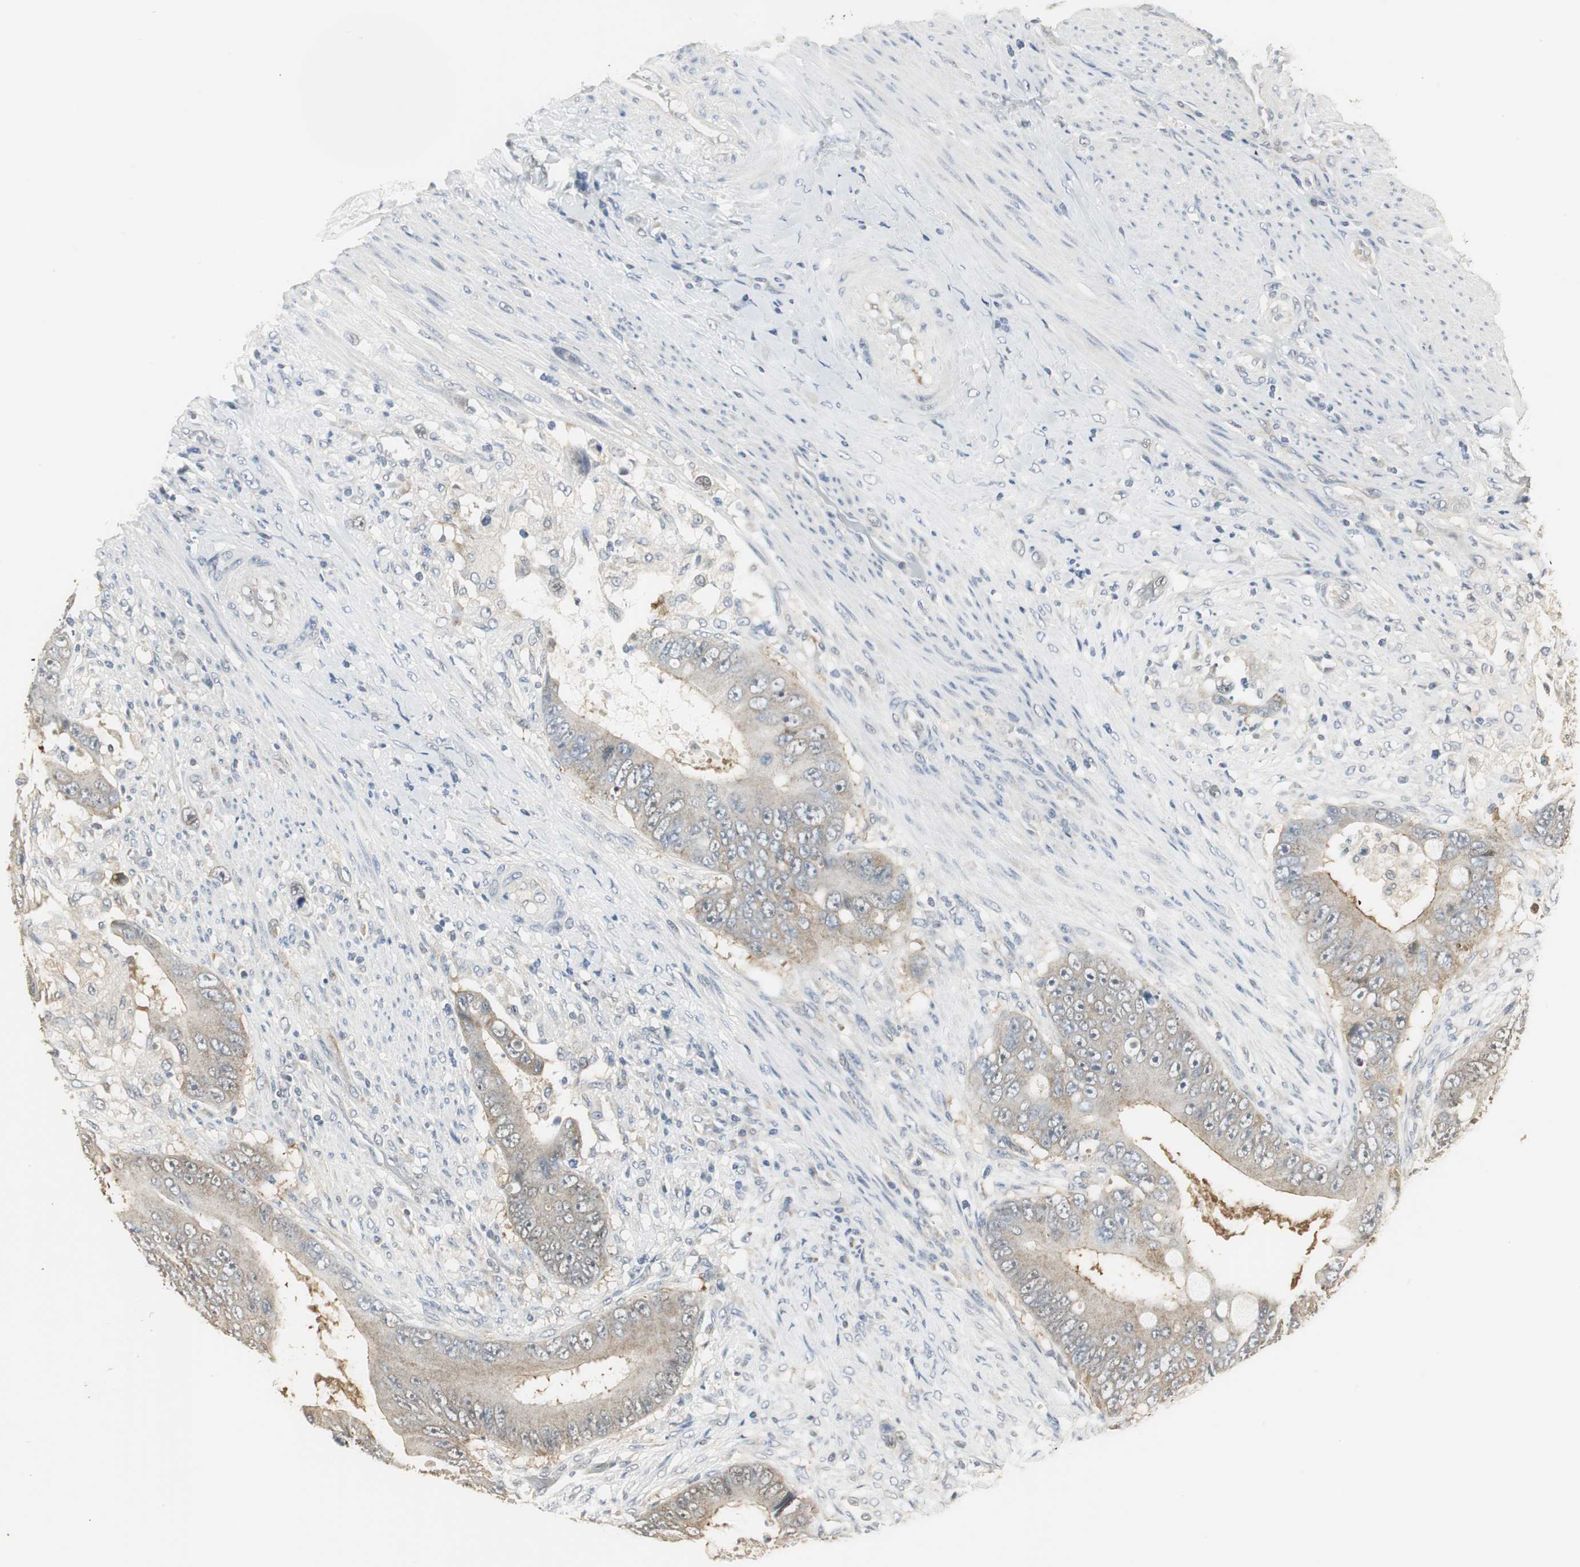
{"staining": {"intensity": "weak", "quantity": ">75%", "location": "cytoplasmic/membranous"}, "tissue": "colorectal cancer", "cell_type": "Tumor cells", "image_type": "cancer", "snomed": [{"axis": "morphology", "description": "Adenocarcinoma, NOS"}, {"axis": "topography", "description": "Rectum"}], "caption": "This histopathology image reveals immunohistochemistry (IHC) staining of colorectal adenocarcinoma, with low weak cytoplasmic/membranous staining in about >75% of tumor cells.", "gene": "CCT5", "patient": {"sex": "female", "age": 77}}